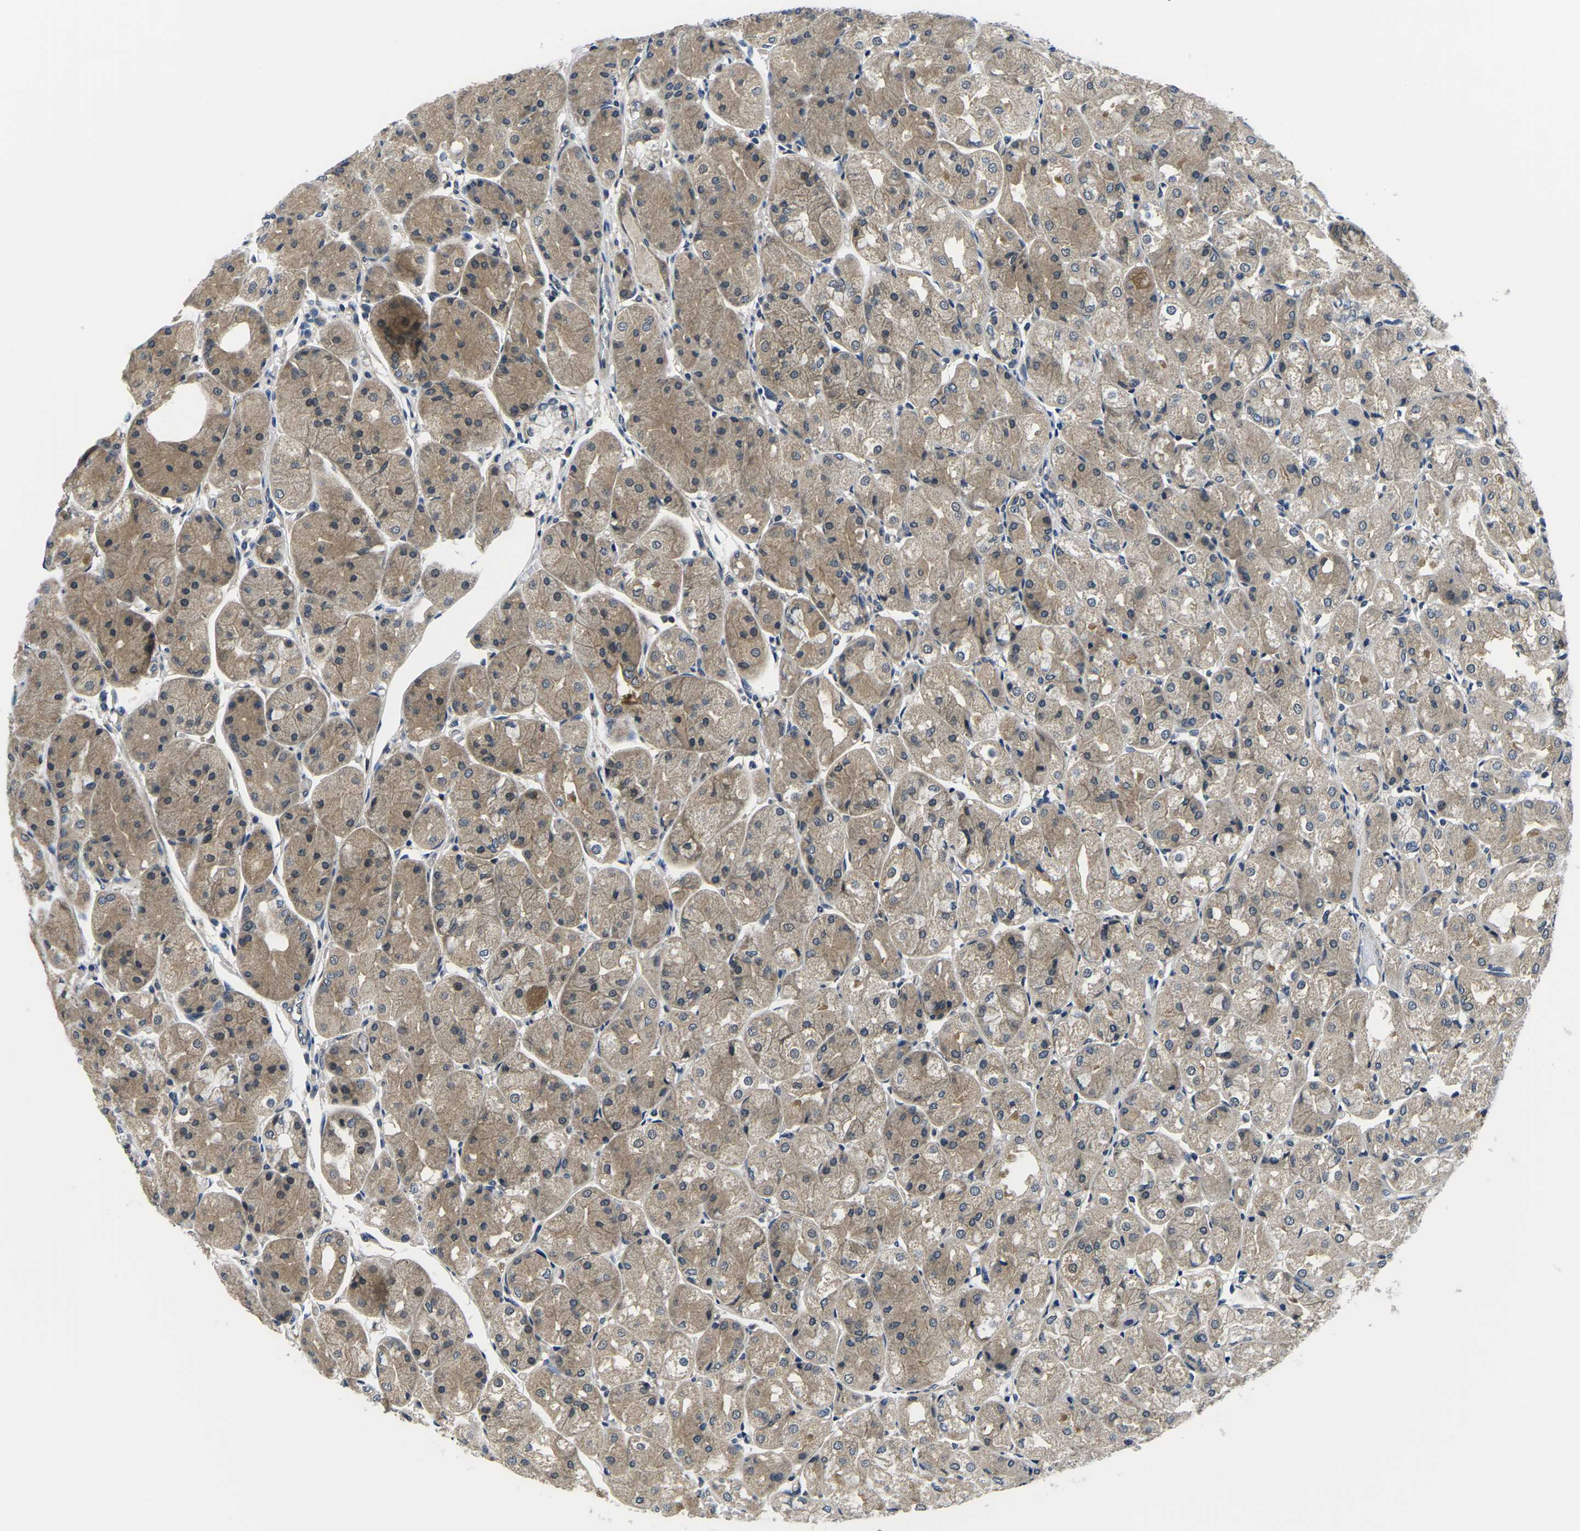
{"staining": {"intensity": "moderate", "quantity": ">75%", "location": "cytoplasmic/membranous"}, "tissue": "stomach", "cell_type": "Glandular cells", "image_type": "normal", "snomed": [{"axis": "morphology", "description": "Normal tissue, NOS"}, {"axis": "topography", "description": "Stomach, upper"}], "caption": "This is a histology image of IHC staining of benign stomach, which shows moderate expression in the cytoplasmic/membranous of glandular cells.", "gene": "GSK3B", "patient": {"sex": "male", "age": 72}}